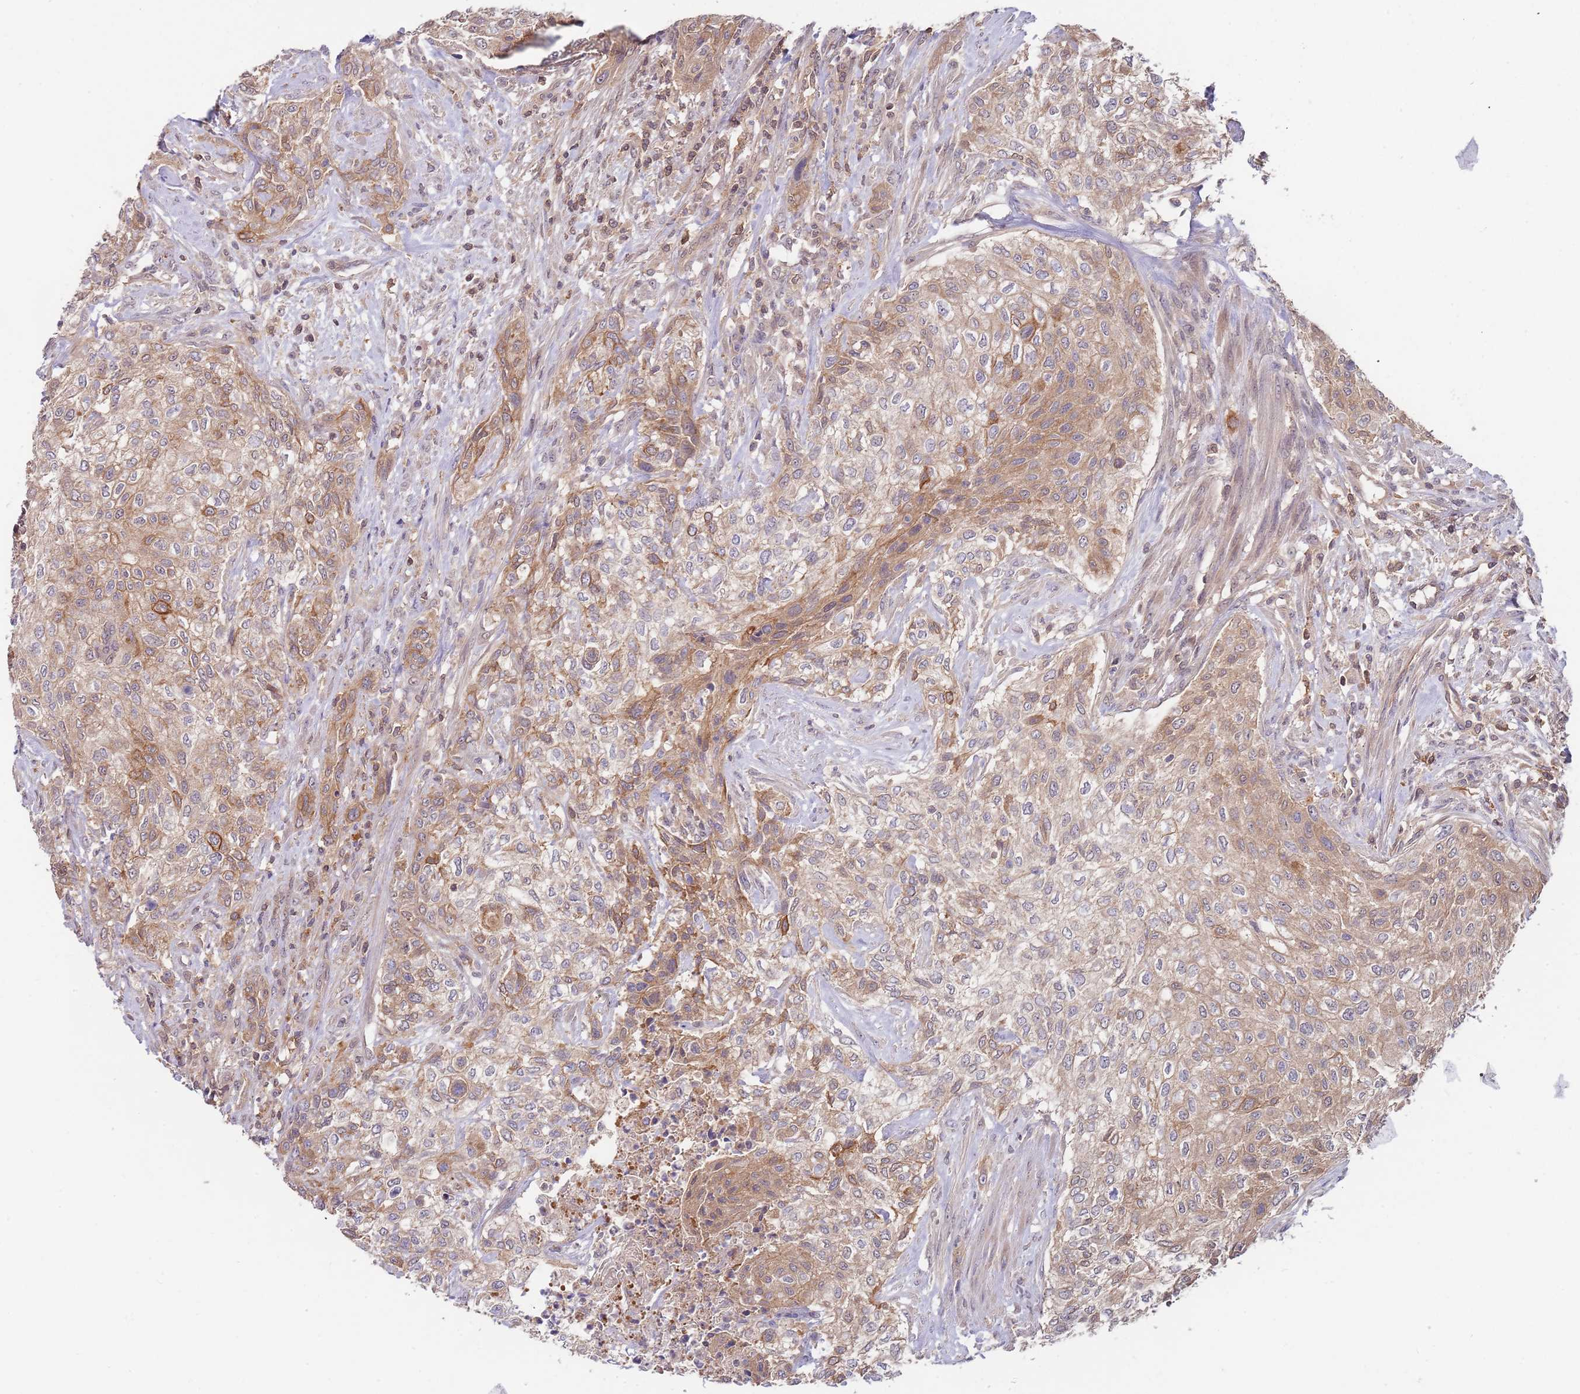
{"staining": {"intensity": "moderate", "quantity": ">75%", "location": "cytoplasmic/membranous"}, "tissue": "urothelial cancer", "cell_type": "Tumor cells", "image_type": "cancer", "snomed": [{"axis": "morphology", "description": "Normal tissue, NOS"}, {"axis": "morphology", "description": "Urothelial carcinoma, NOS"}, {"axis": "topography", "description": "Urinary bladder"}, {"axis": "topography", "description": "Peripheral nerve tissue"}], "caption": "Immunohistochemistry (IHC) (DAB (3,3'-diaminobenzidine)) staining of human transitional cell carcinoma demonstrates moderate cytoplasmic/membranous protein positivity in about >75% of tumor cells.", "gene": "GSDMD", "patient": {"sex": "male", "age": 35}}